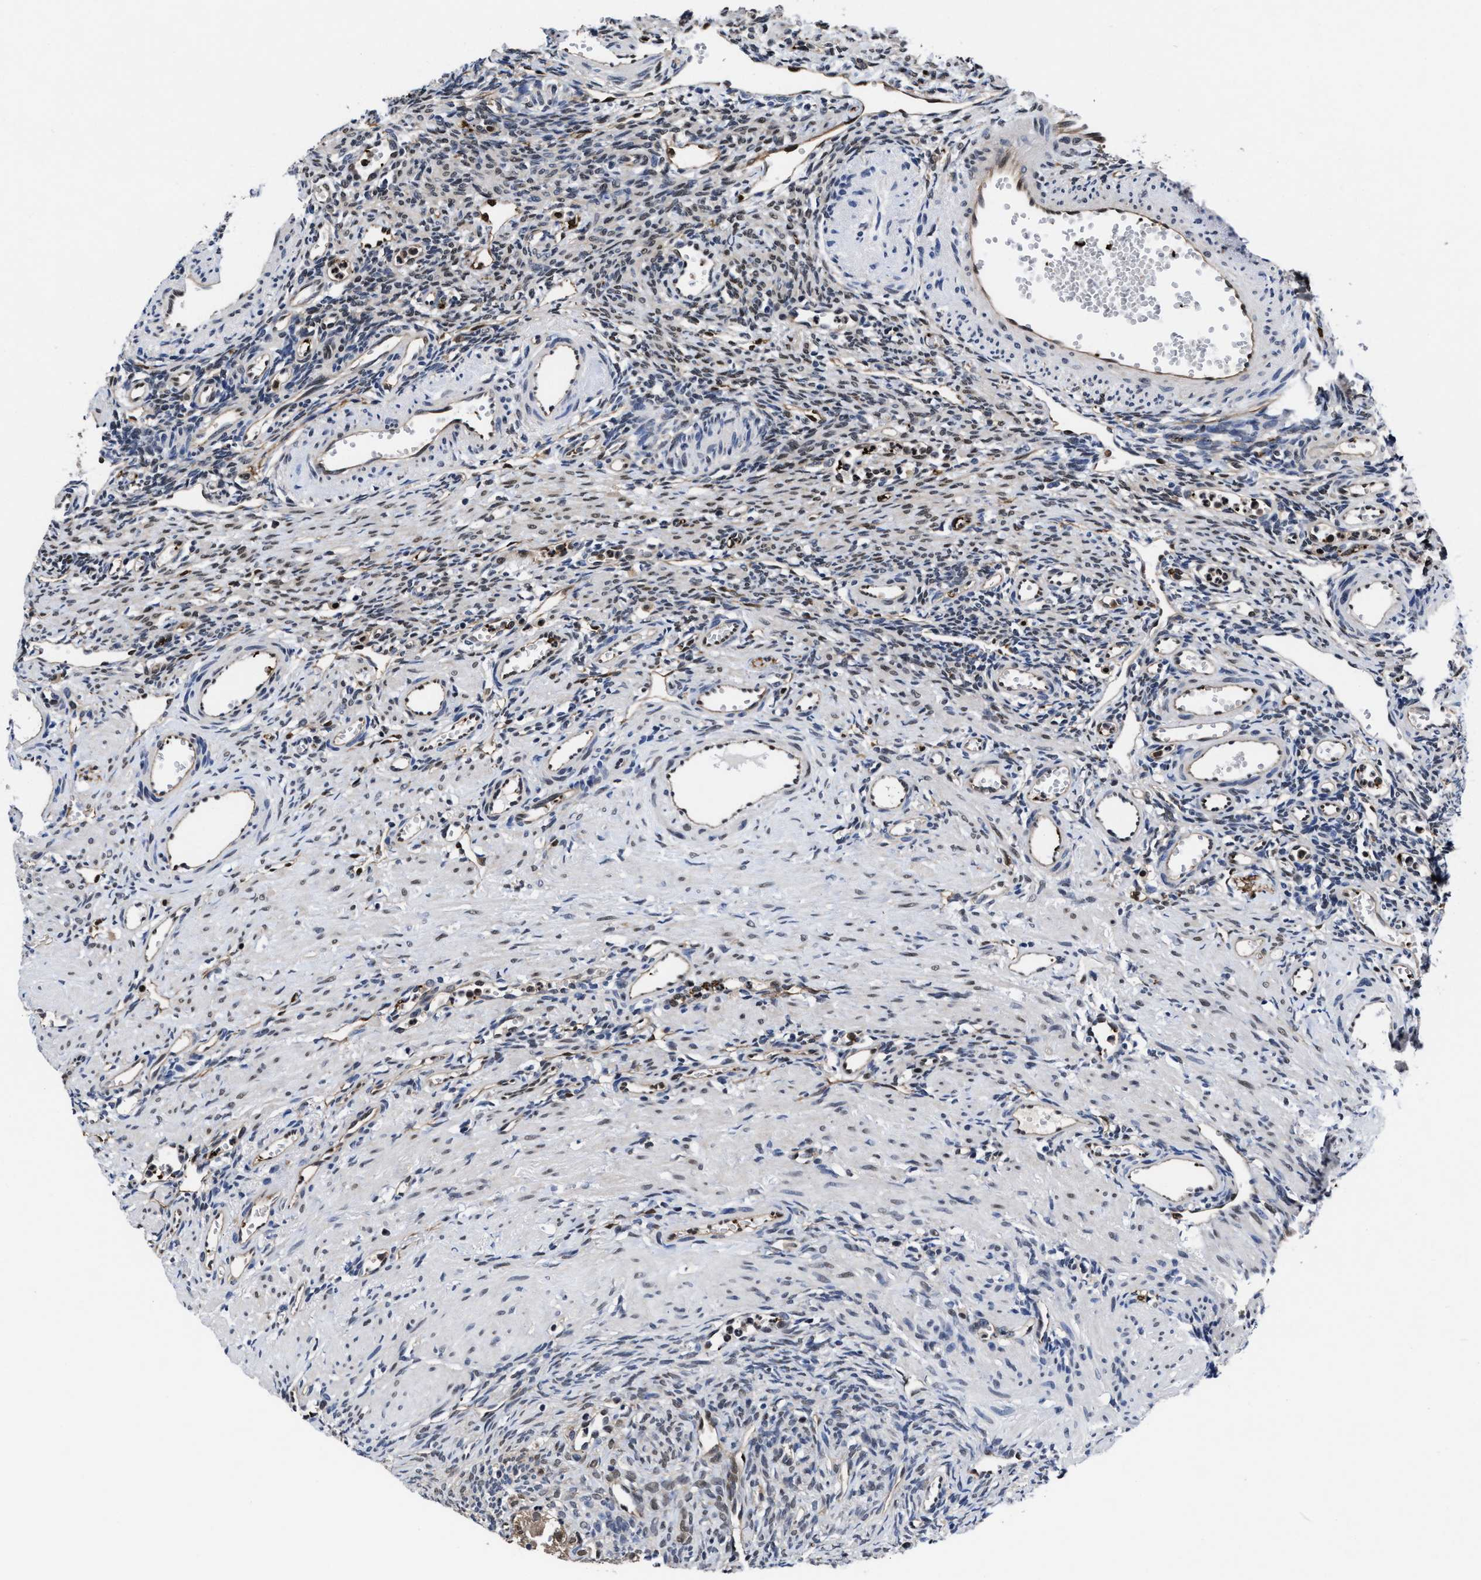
{"staining": {"intensity": "weak", "quantity": "<25%", "location": "nuclear"}, "tissue": "ovary", "cell_type": "Ovarian stroma cells", "image_type": "normal", "snomed": [{"axis": "morphology", "description": "Normal tissue, NOS"}, {"axis": "topography", "description": "Ovary"}], "caption": "There is no significant positivity in ovarian stroma cells of ovary. Brightfield microscopy of immunohistochemistry (IHC) stained with DAB (brown) and hematoxylin (blue), captured at high magnification.", "gene": "ACLY", "patient": {"sex": "female", "age": 33}}